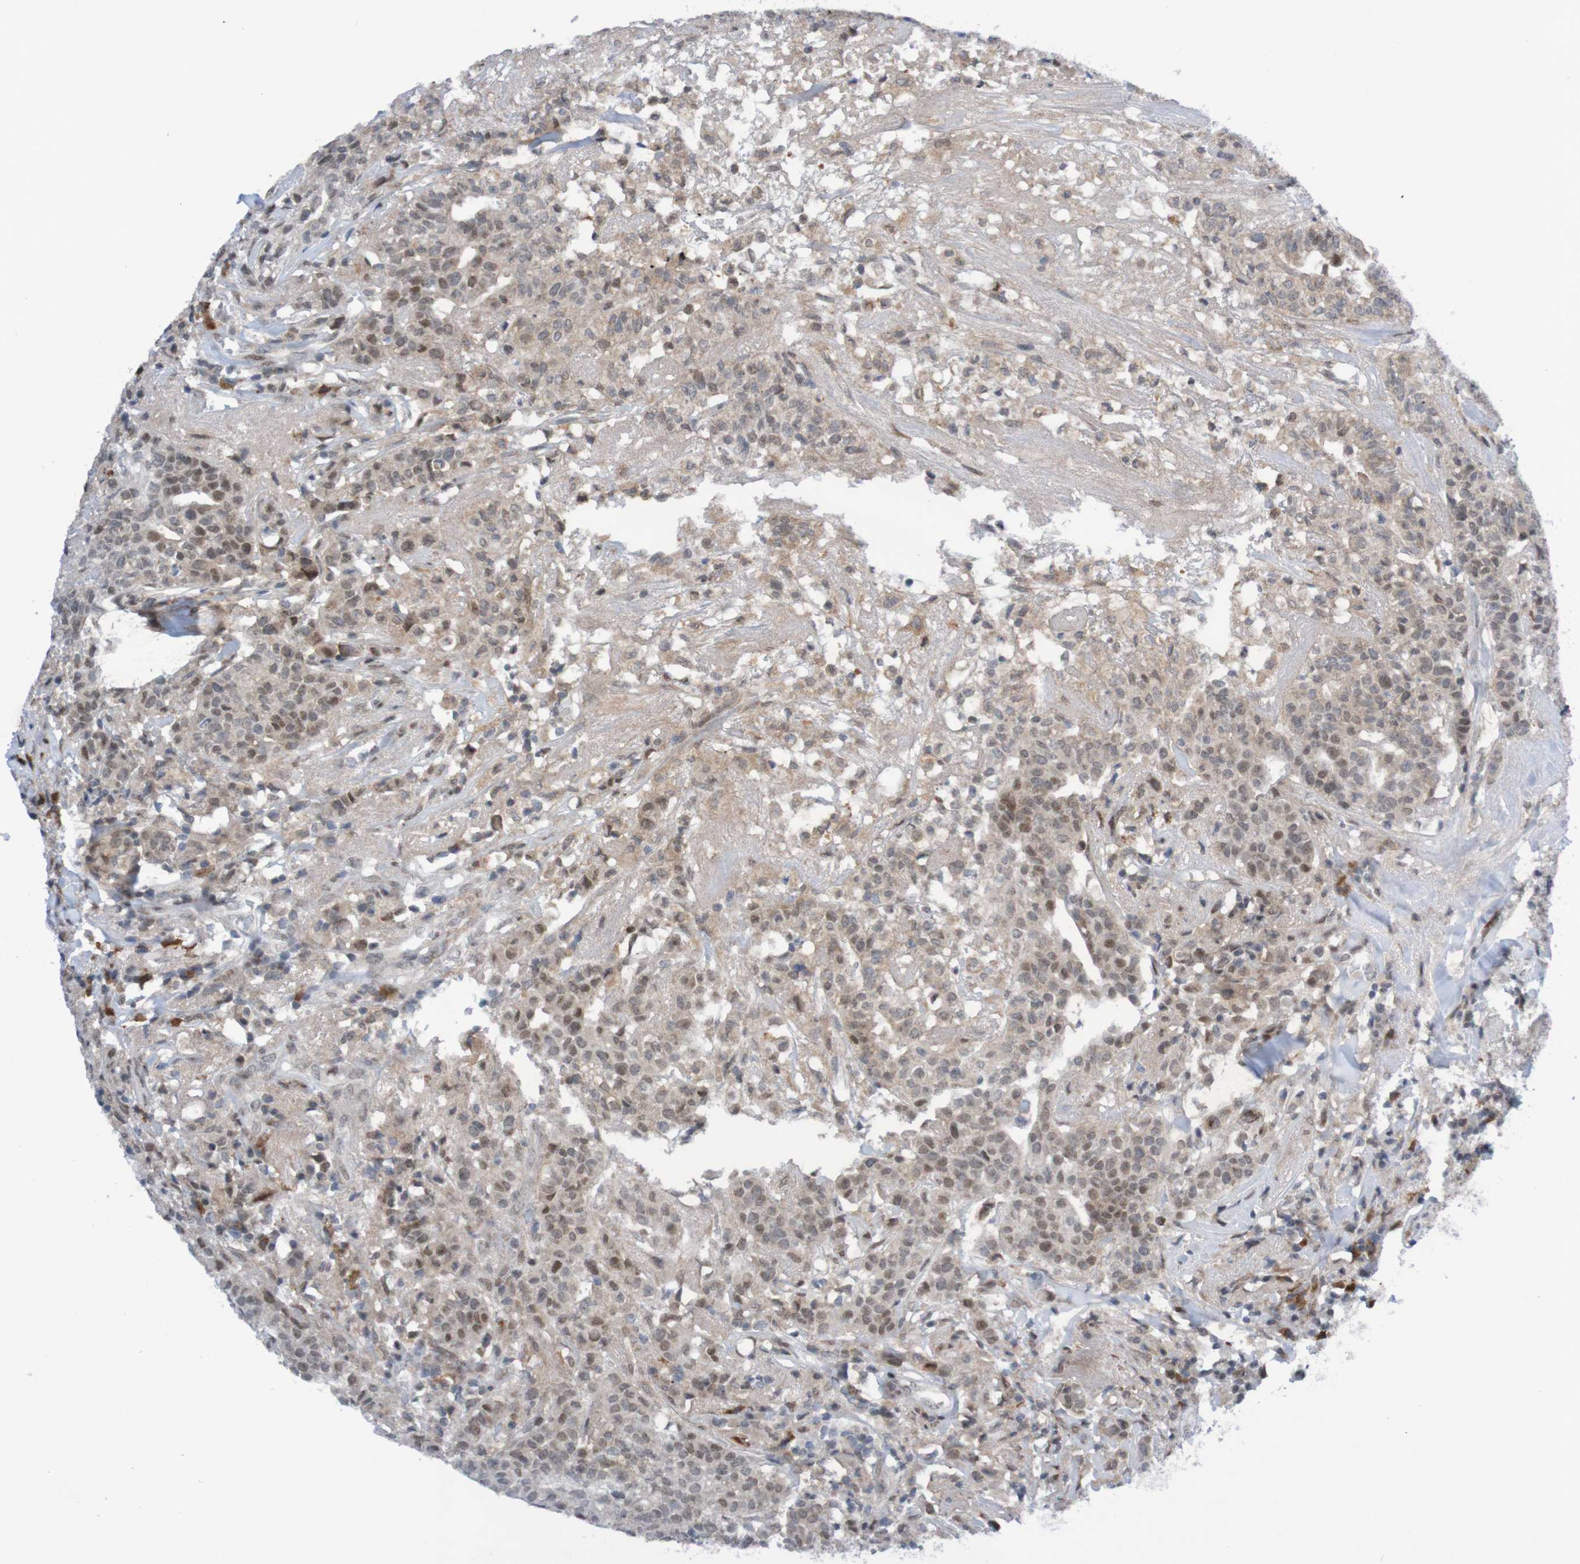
{"staining": {"intensity": "weak", "quantity": "25%-75%", "location": "cytoplasmic/membranous,nuclear"}, "tissue": "head and neck cancer", "cell_type": "Tumor cells", "image_type": "cancer", "snomed": [{"axis": "morphology", "description": "Adenocarcinoma, NOS"}, {"axis": "topography", "description": "Salivary gland"}, {"axis": "topography", "description": "Head-Neck"}], "caption": "The image shows staining of head and neck cancer, revealing weak cytoplasmic/membranous and nuclear protein expression (brown color) within tumor cells. (brown staining indicates protein expression, while blue staining denotes nuclei).", "gene": "ITLN1", "patient": {"sex": "female", "age": 65}}